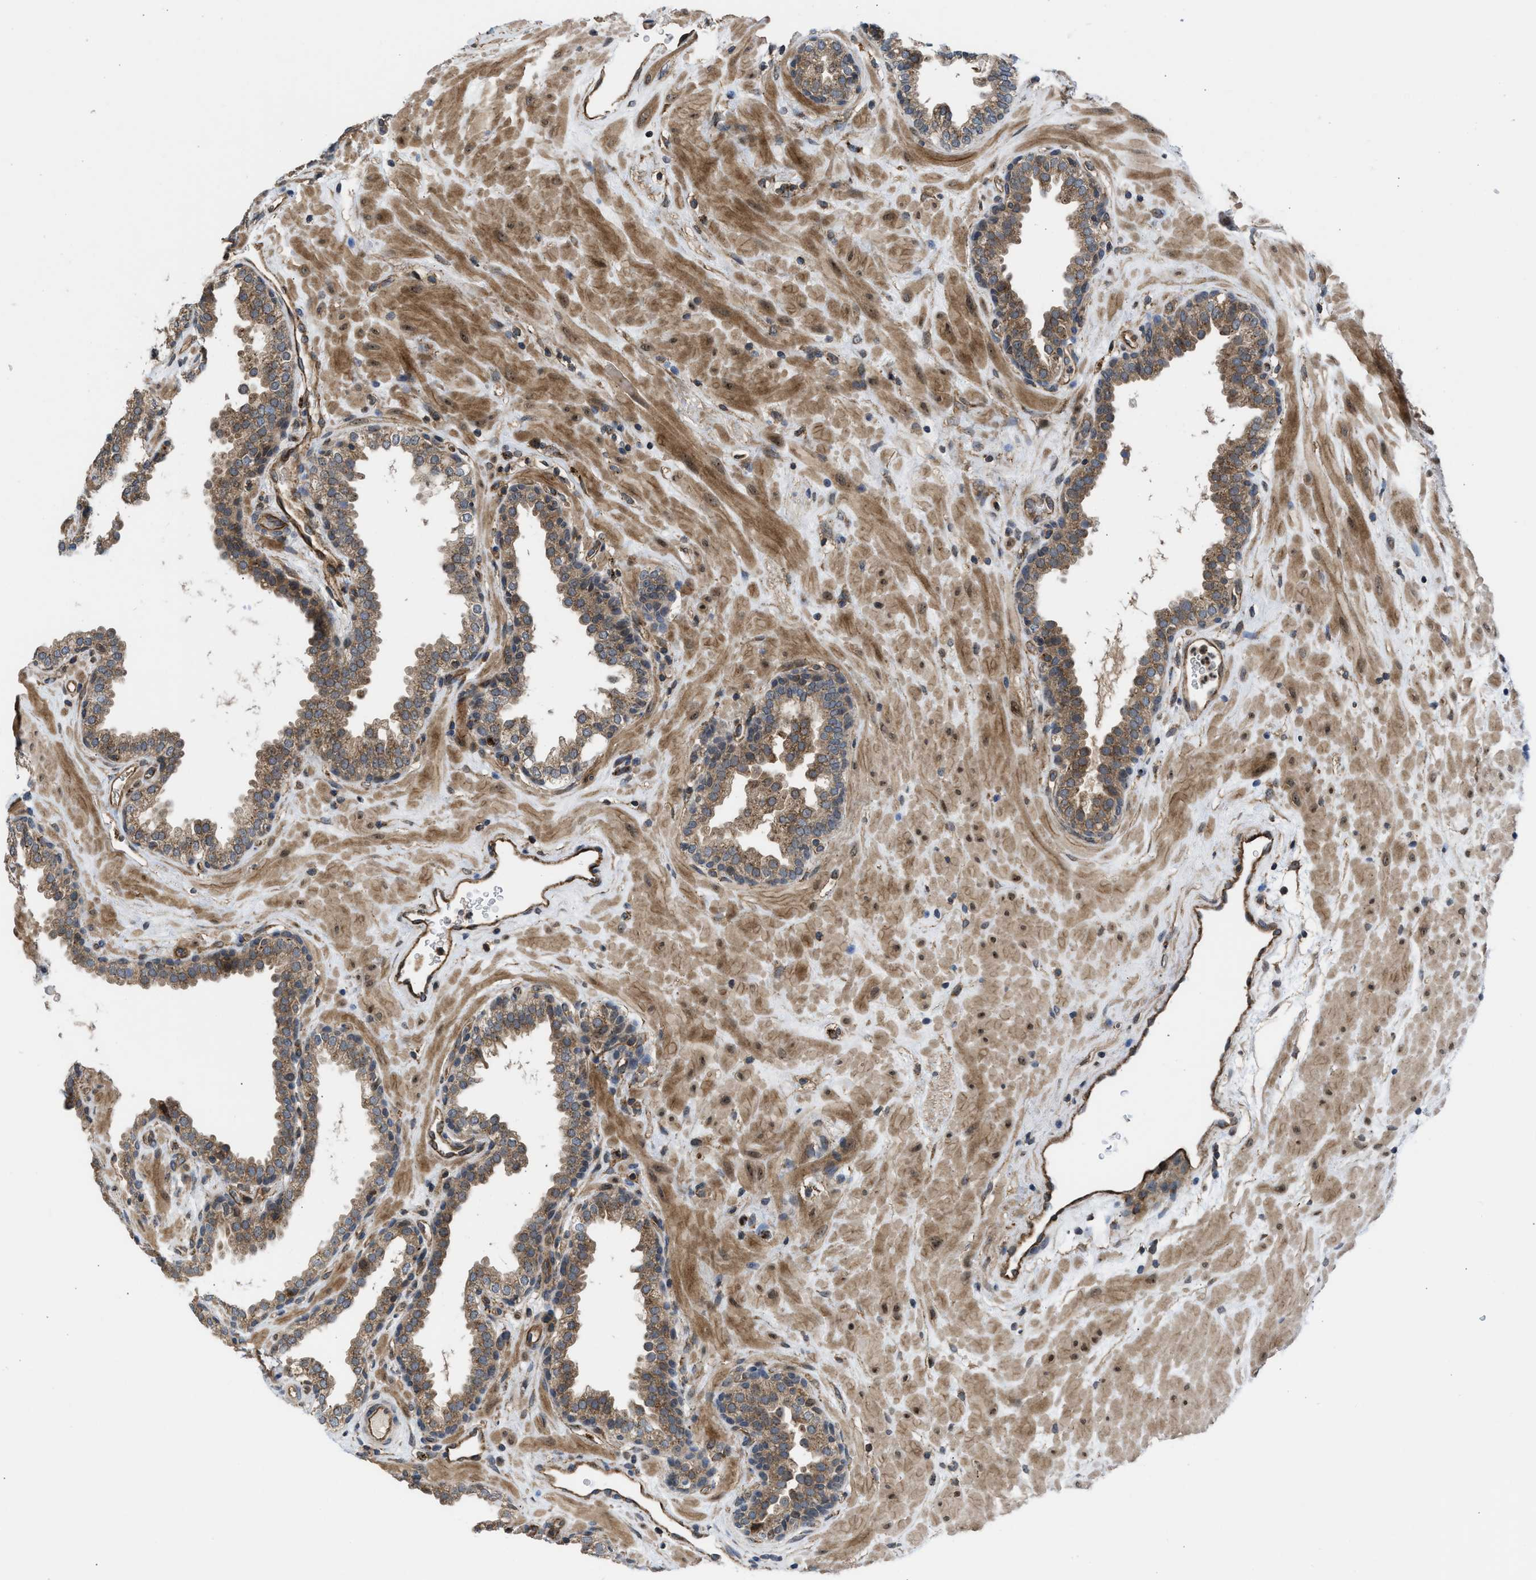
{"staining": {"intensity": "moderate", "quantity": ">75%", "location": "cytoplasmic/membranous"}, "tissue": "prostate", "cell_type": "Glandular cells", "image_type": "normal", "snomed": [{"axis": "morphology", "description": "Normal tissue, NOS"}, {"axis": "topography", "description": "Prostate"}], "caption": "About >75% of glandular cells in benign prostate demonstrate moderate cytoplasmic/membranous protein positivity as visualized by brown immunohistochemical staining.", "gene": "GPATCH2L", "patient": {"sex": "male", "age": 51}}